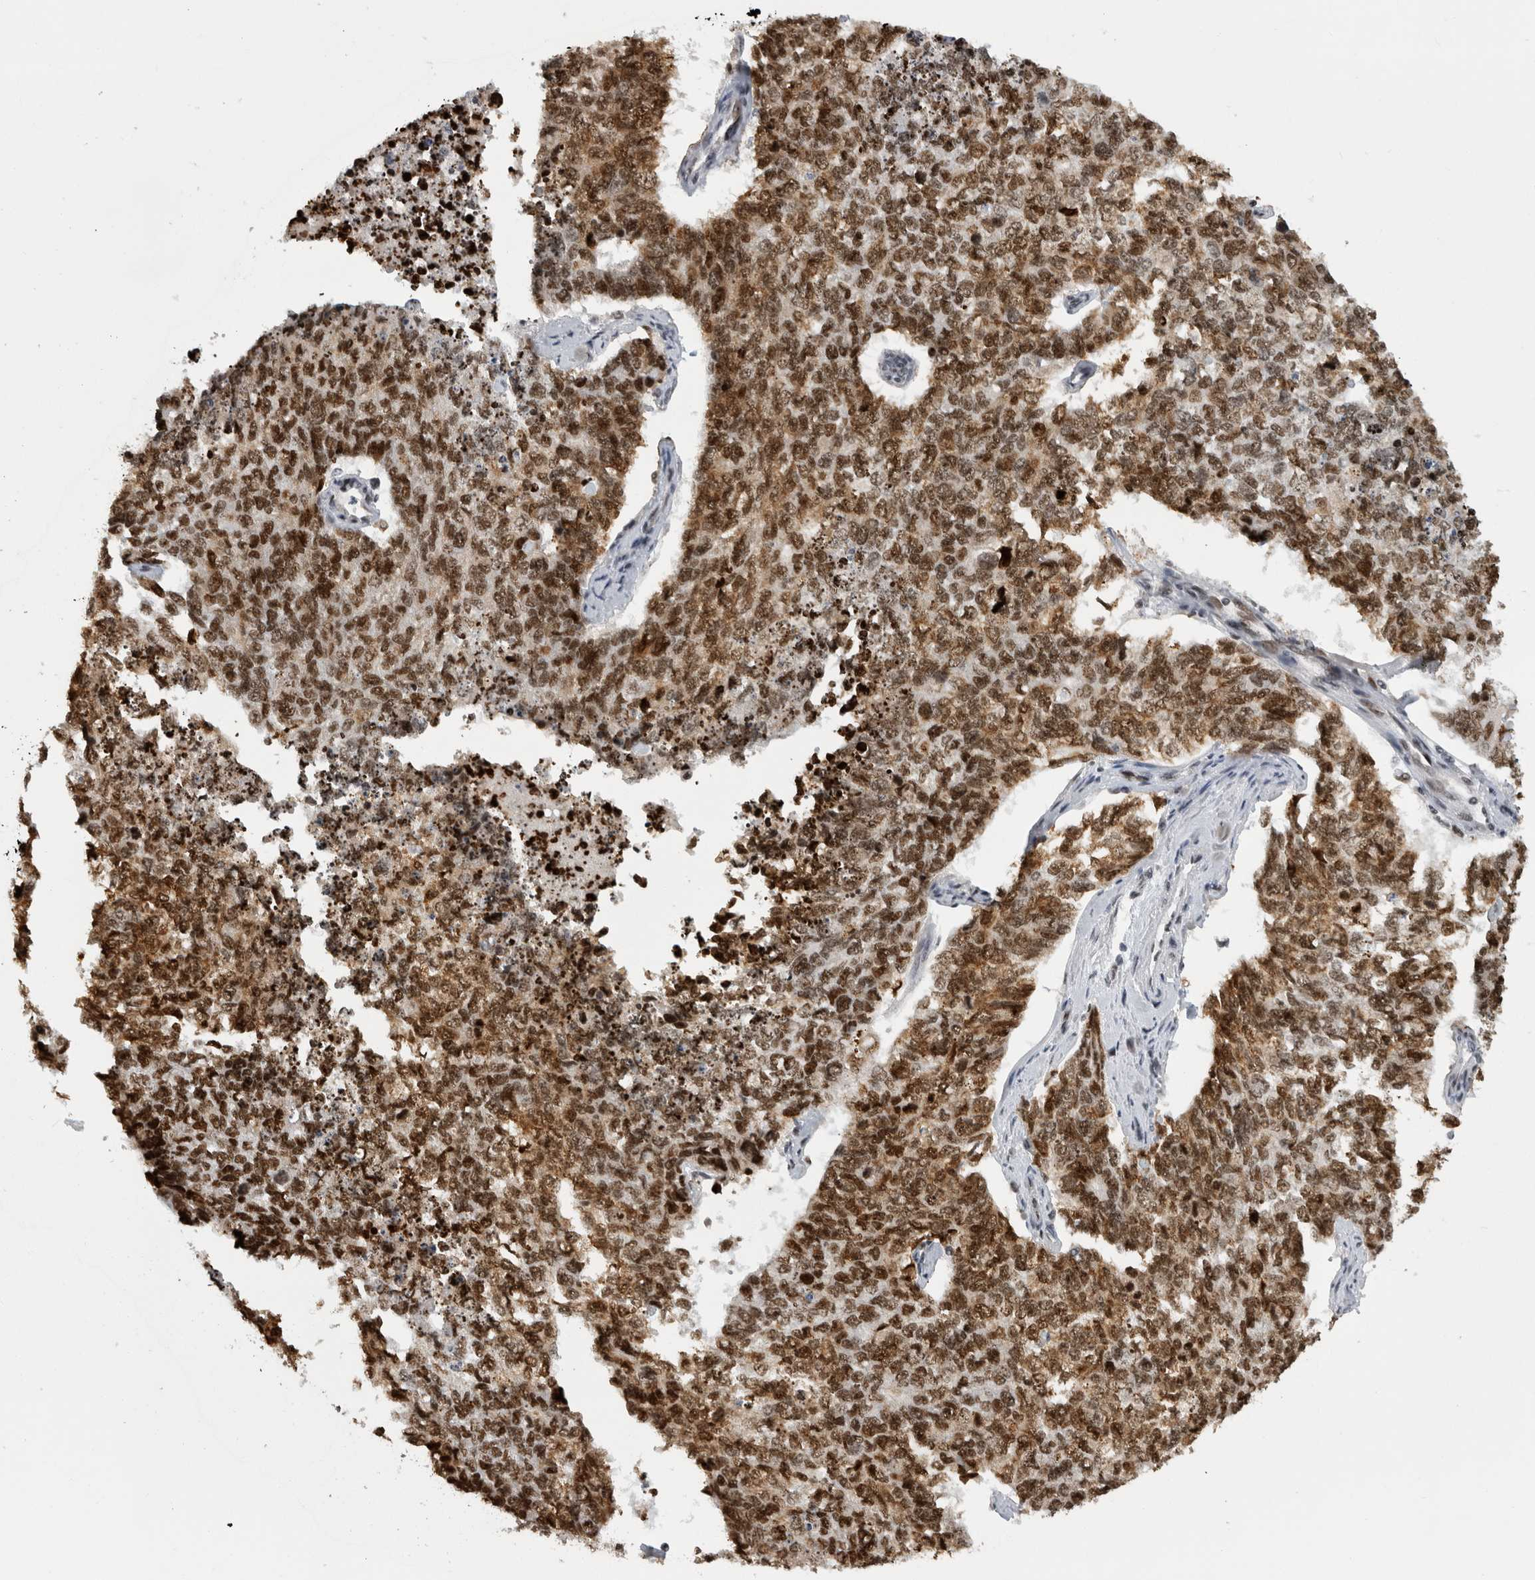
{"staining": {"intensity": "strong", "quantity": ">75%", "location": "nuclear"}, "tissue": "cervical cancer", "cell_type": "Tumor cells", "image_type": "cancer", "snomed": [{"axis": "morphology", "description": "Squamous cell carcinoma, NOS"}, {"axis": "topography", "description": "Cervix"}], "caption": "DAB immunohistochemical staining of cervical squamous cell carcinoma shows strong nuclear protein positivity in approximately >75% of tumor cells. (DAB = brown stain, brightfield microscopy at high magnification).", "gene": "ZSCAN2", "patient": {"sex": "female", "age": 63}}